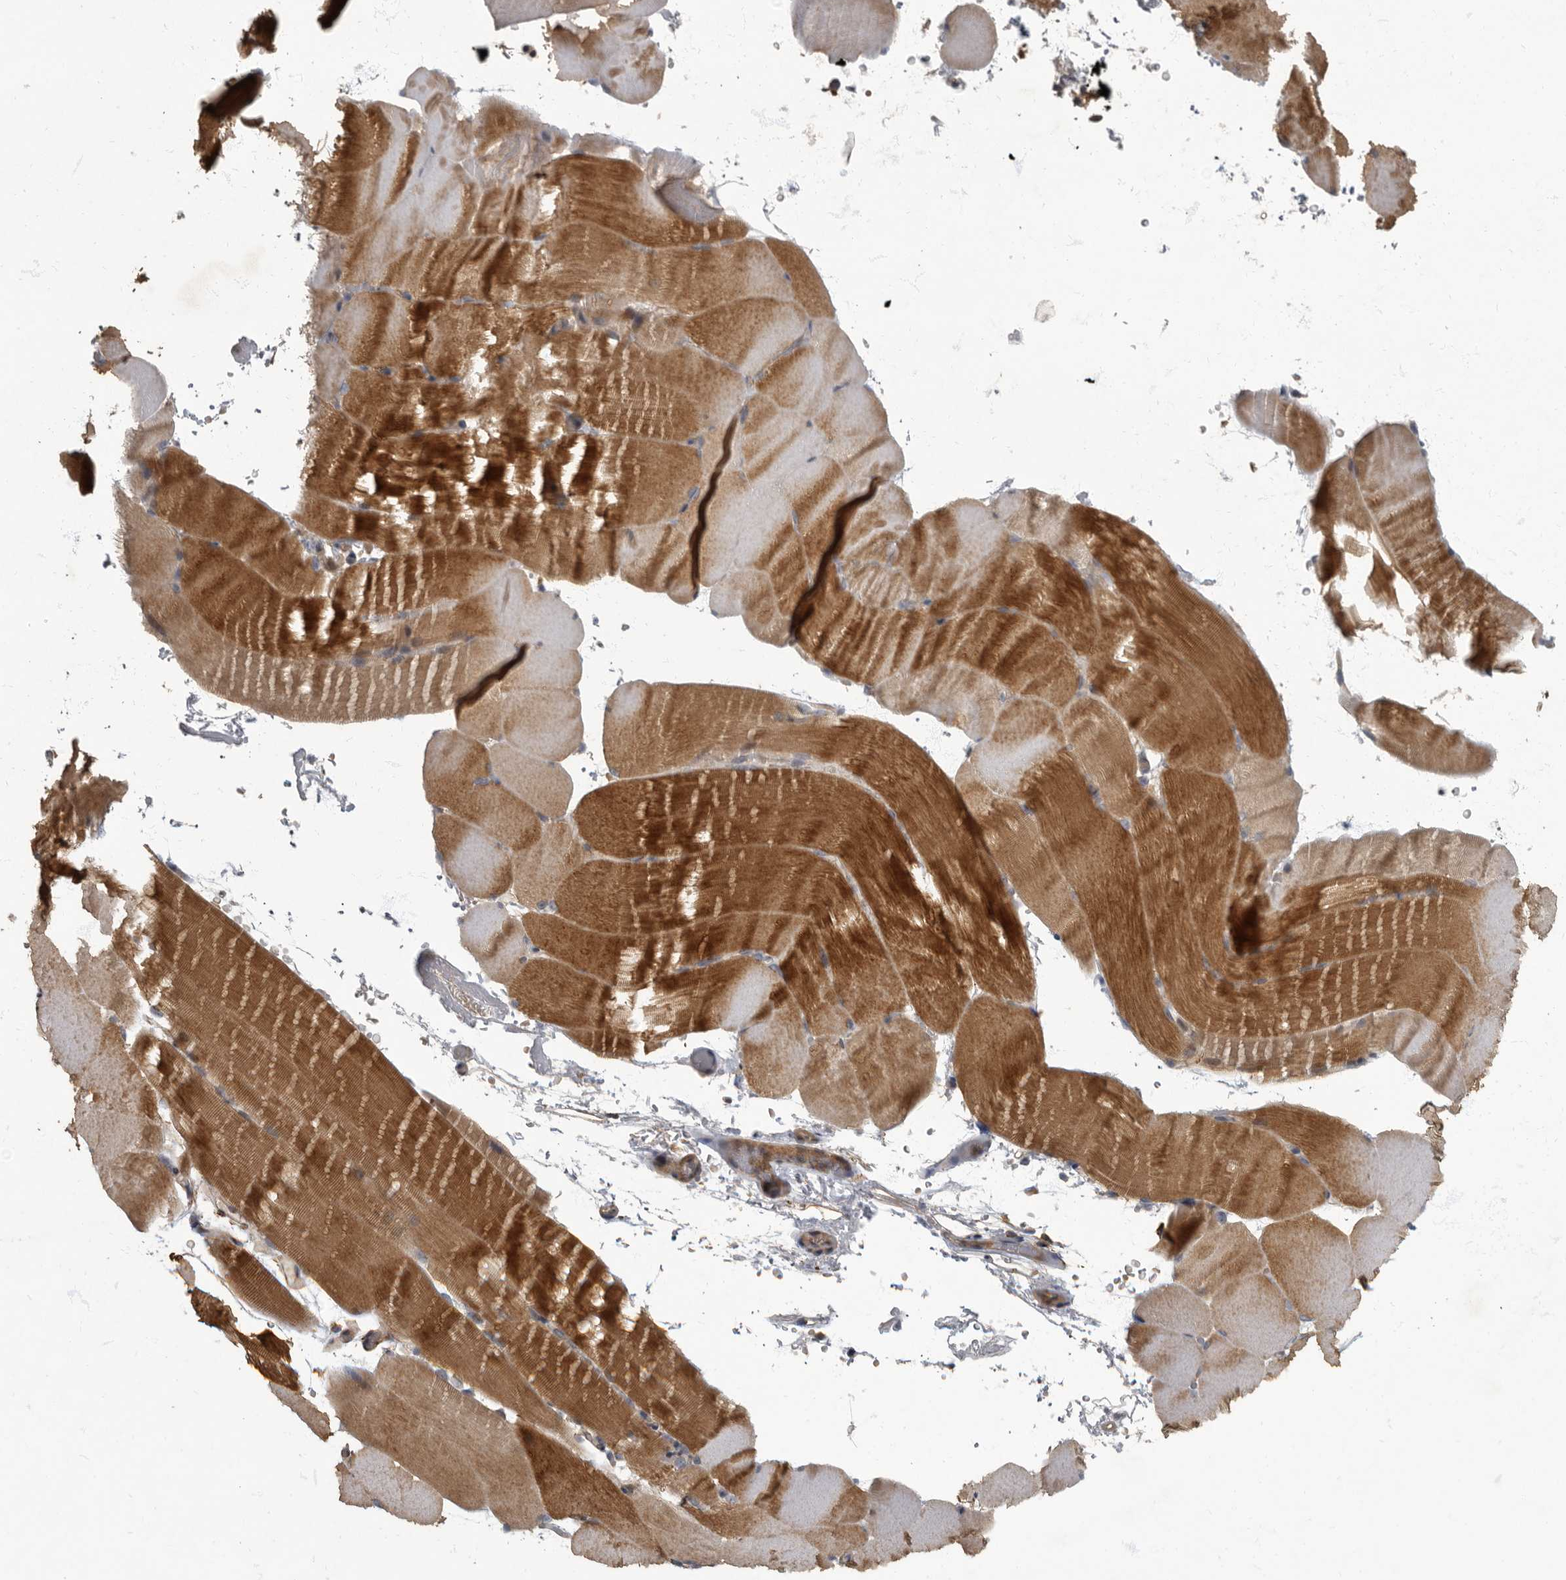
{"staining": {"intensity": "moderate", "quantity": "25%-75%", "location": "cytoplasmic/membranous"}, "tissue": "skeletal muscle", "cell_type": "Myocytes", "image_type": "normal", "snomed": [{"axis": "morphology", "description": "Normal tissue, NOS"}, {"axis": "topography", "description": "Skeletal muscle"}, {"axis": "topography", "description": "Parathyroid gland"}], "caption": "Skeletal muscle stained with DAB (3,3'-diaminobenzidine) immunohistochemistry displays medium levels of moderate cytoplasmic/membranous expression in about 25%-75% of myocytes.", "gene": "IQCK", "patient": {"sex": "female", "age": 37}}